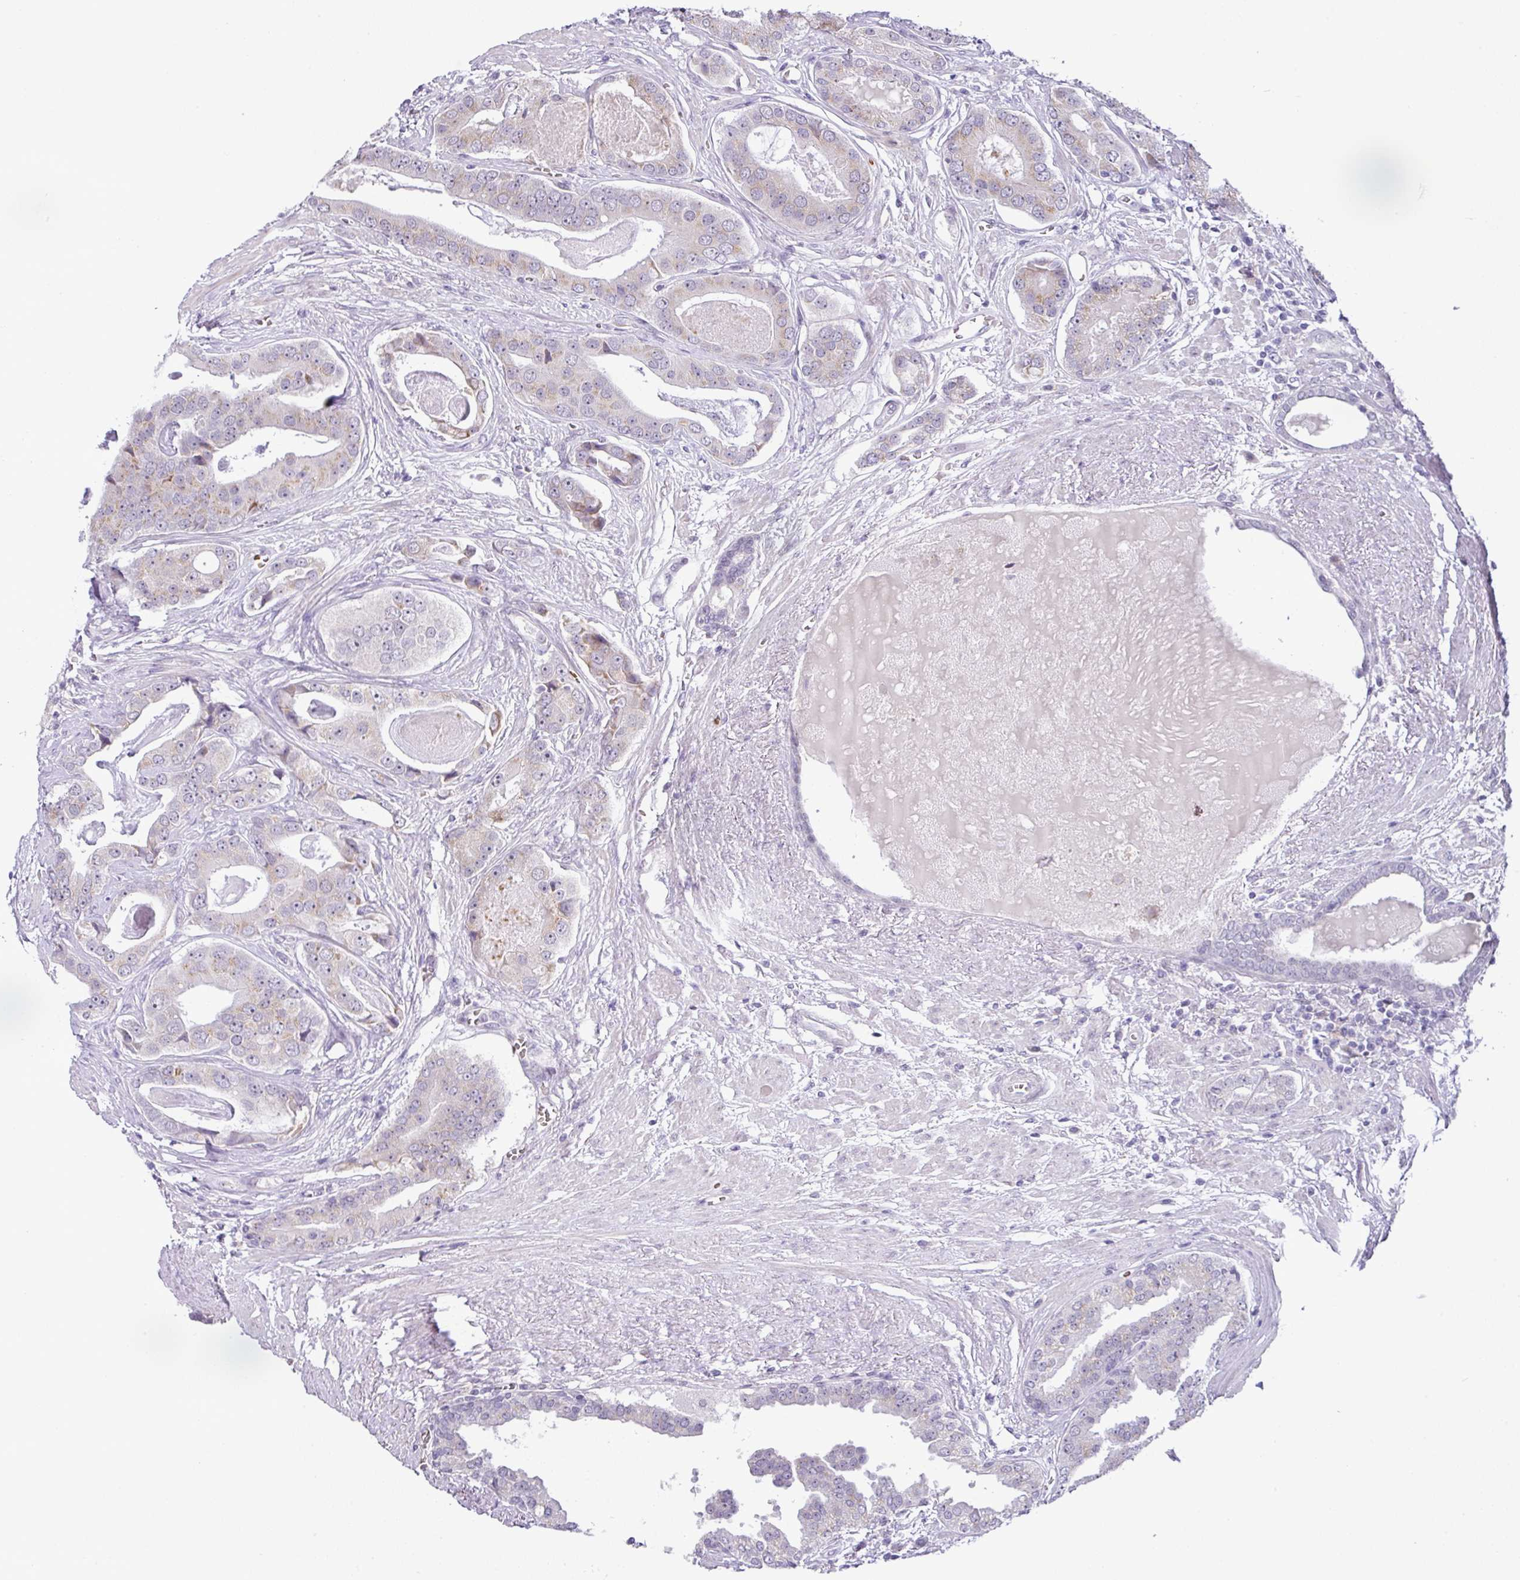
{"staining": {"intensity": "negative", "quantity": "none", "location": "none"}, "tissue": "prostate cancer", "cell_type": "Tumor cells", "image_type": "cancer", "snomed": [{"axis": "morphology", "description": "Adenocarcinoma, High grade"}, {"axis": "topography", "description": "Prostate"}], "caption": "Prostate cancer was stained to show a protein in brown. There is no significant staining in tumor cells.", "gene": "PARP2", "patient": {"sex": "male", "age": 71}}